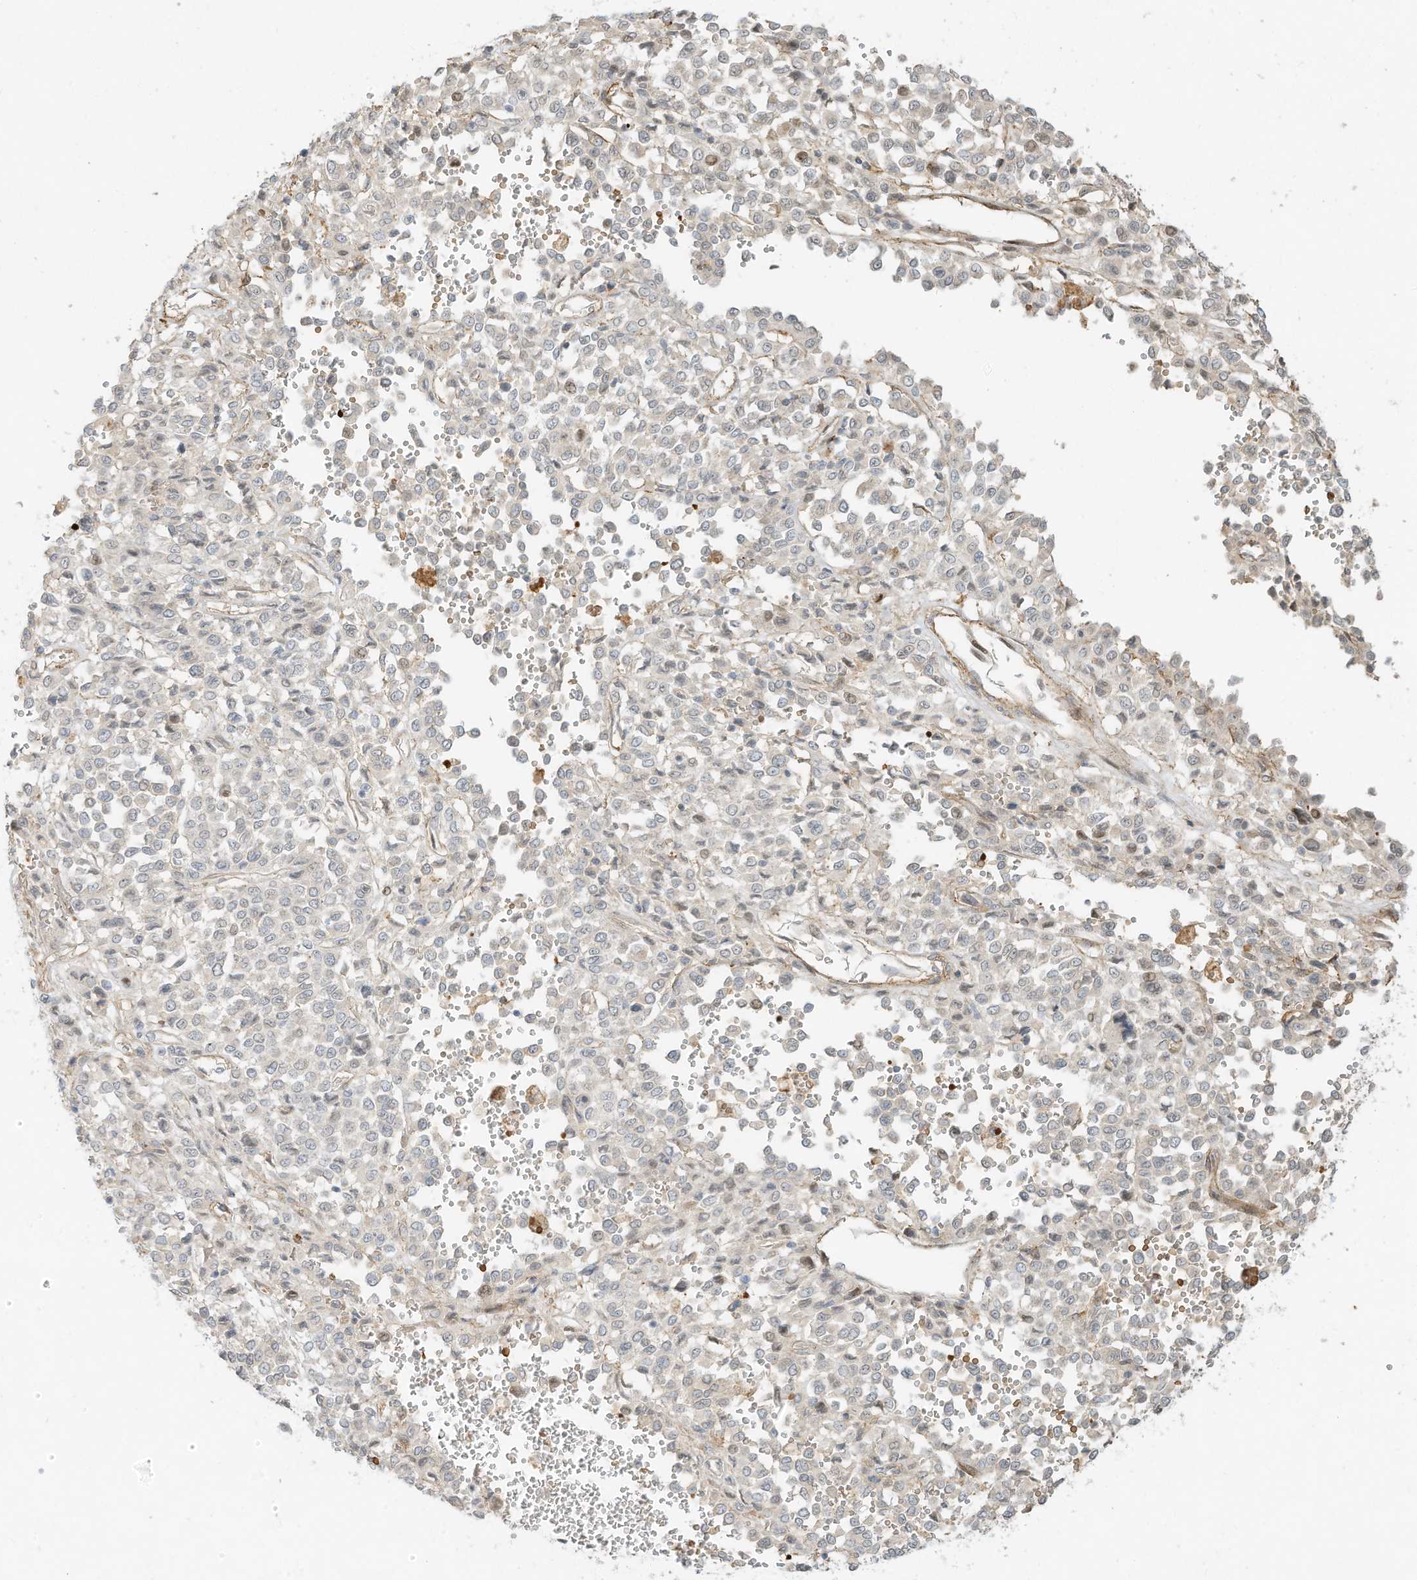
{"staining": {"intensity": "negative", "quantity": "none", "location": "none"}, "tissue": "melanoma", "cell_type": "Tumor cells", "image_type": "cancer", "snomed": [{"axis": "morphology", "description": "Malignant melanoma, Metastatic site"}, {"axis": "topography", "description": "Pancreas"}], "caption": "IHC micrograph of neoplastic tissue: melanoma stained with DAB displays no significant protein expression in tumor cells.", "gene": "OFD1", "patient": {"sex": "female", "age": 30}}